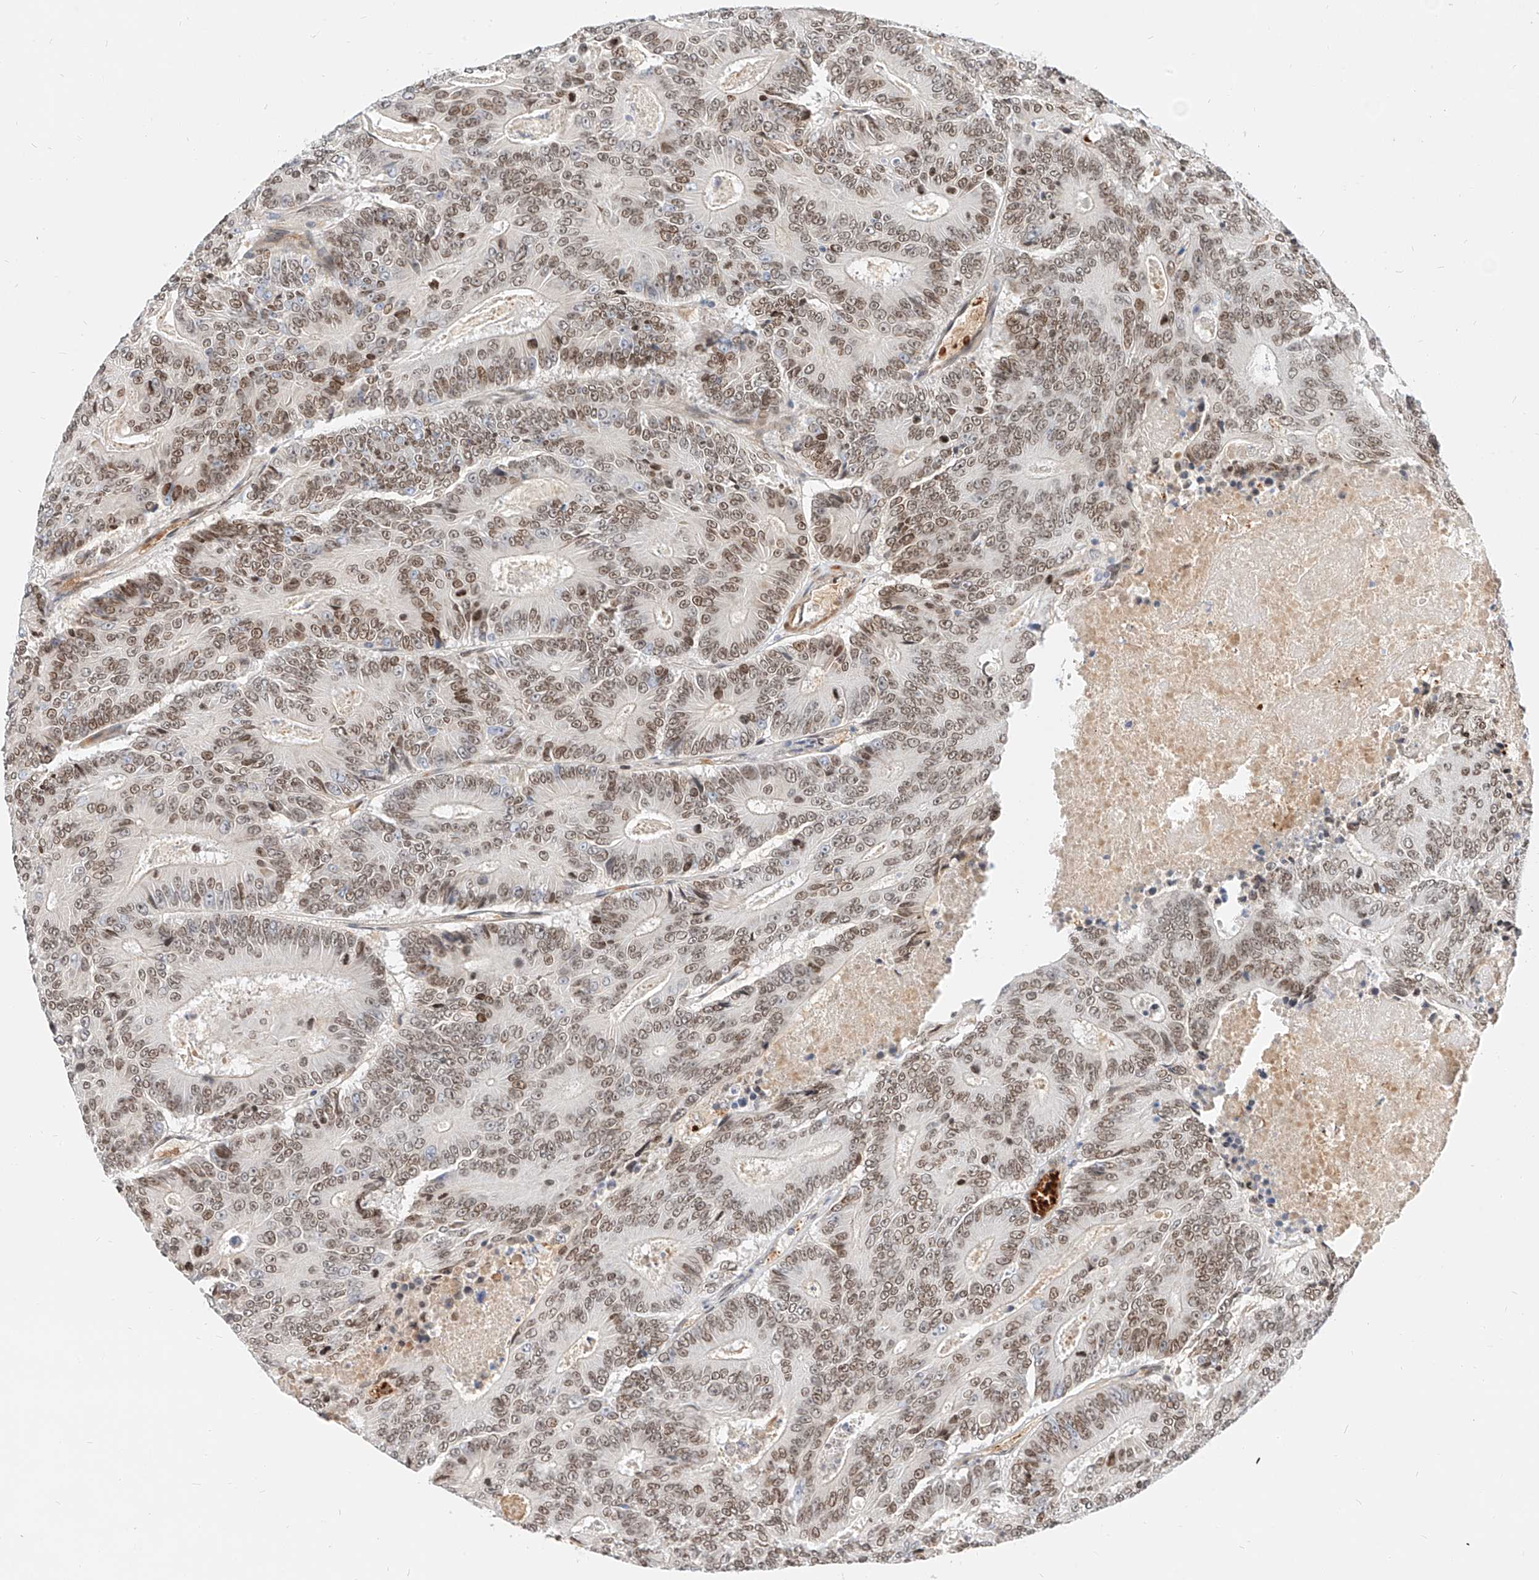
{"staining": {"intensity": "moderate", "quantity": ">75%", "location": "nuclear"}, "tissue": "colorectal cancer", "cell_type": "Tumor cells", "image_type": "cancer", "snomed": [{"axis": "morphology", "description": "Adenocarcinoma, NOS"}, {"axis": "topography", "description": "Colon"}], "caption": "A brown stain shows moderate nuclear expression of a protein in adenocarcinoma (colorectal) tumor cells. (brown staining indicates protein expression, while blue staining denotes nuclei).", "gene": "CBX8", "patient": {"sex": "male", "age": 83}}